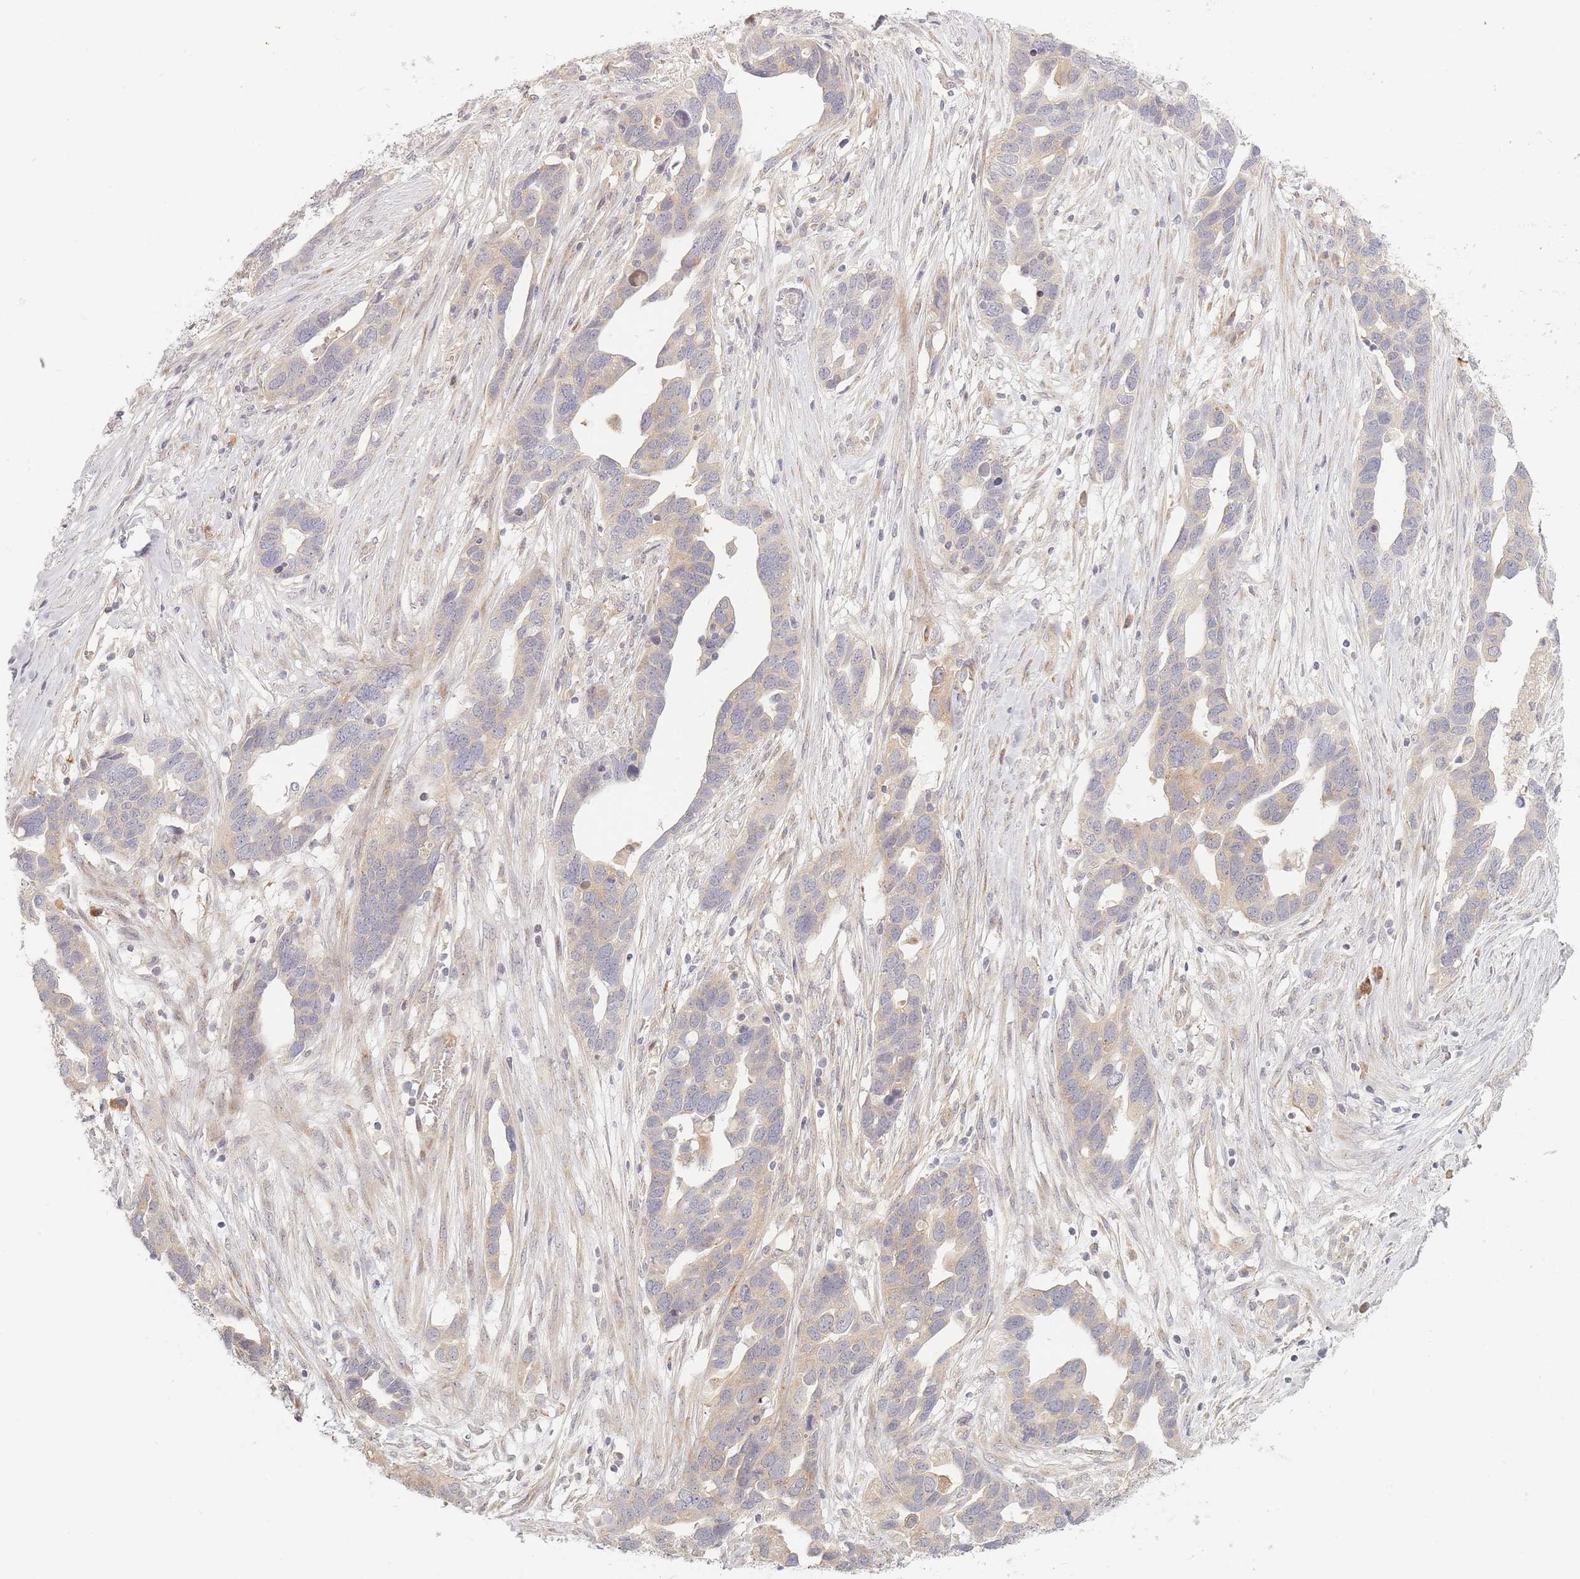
{"staining": {"intensity": "weak", "quantity": "25%-75%", "location": "cytoplasmic/membranous"}, "tissue": "ovarian cancer", "cell_type": "Tumor cells", "image_type": "cancer", "snomed": [{"axis": "morphology", "description": "Cystadenocarcinoma, serous, NOS"}, {"axis": "topography", "description": "Ovary"}], "caption": "Ovarian serous cystadenocarcinoma stained with a protein marker exhibits weak staining in tumor cells.", "gene": "ZKSCAN7", "patient": {"sex": "female", "age": 54}}